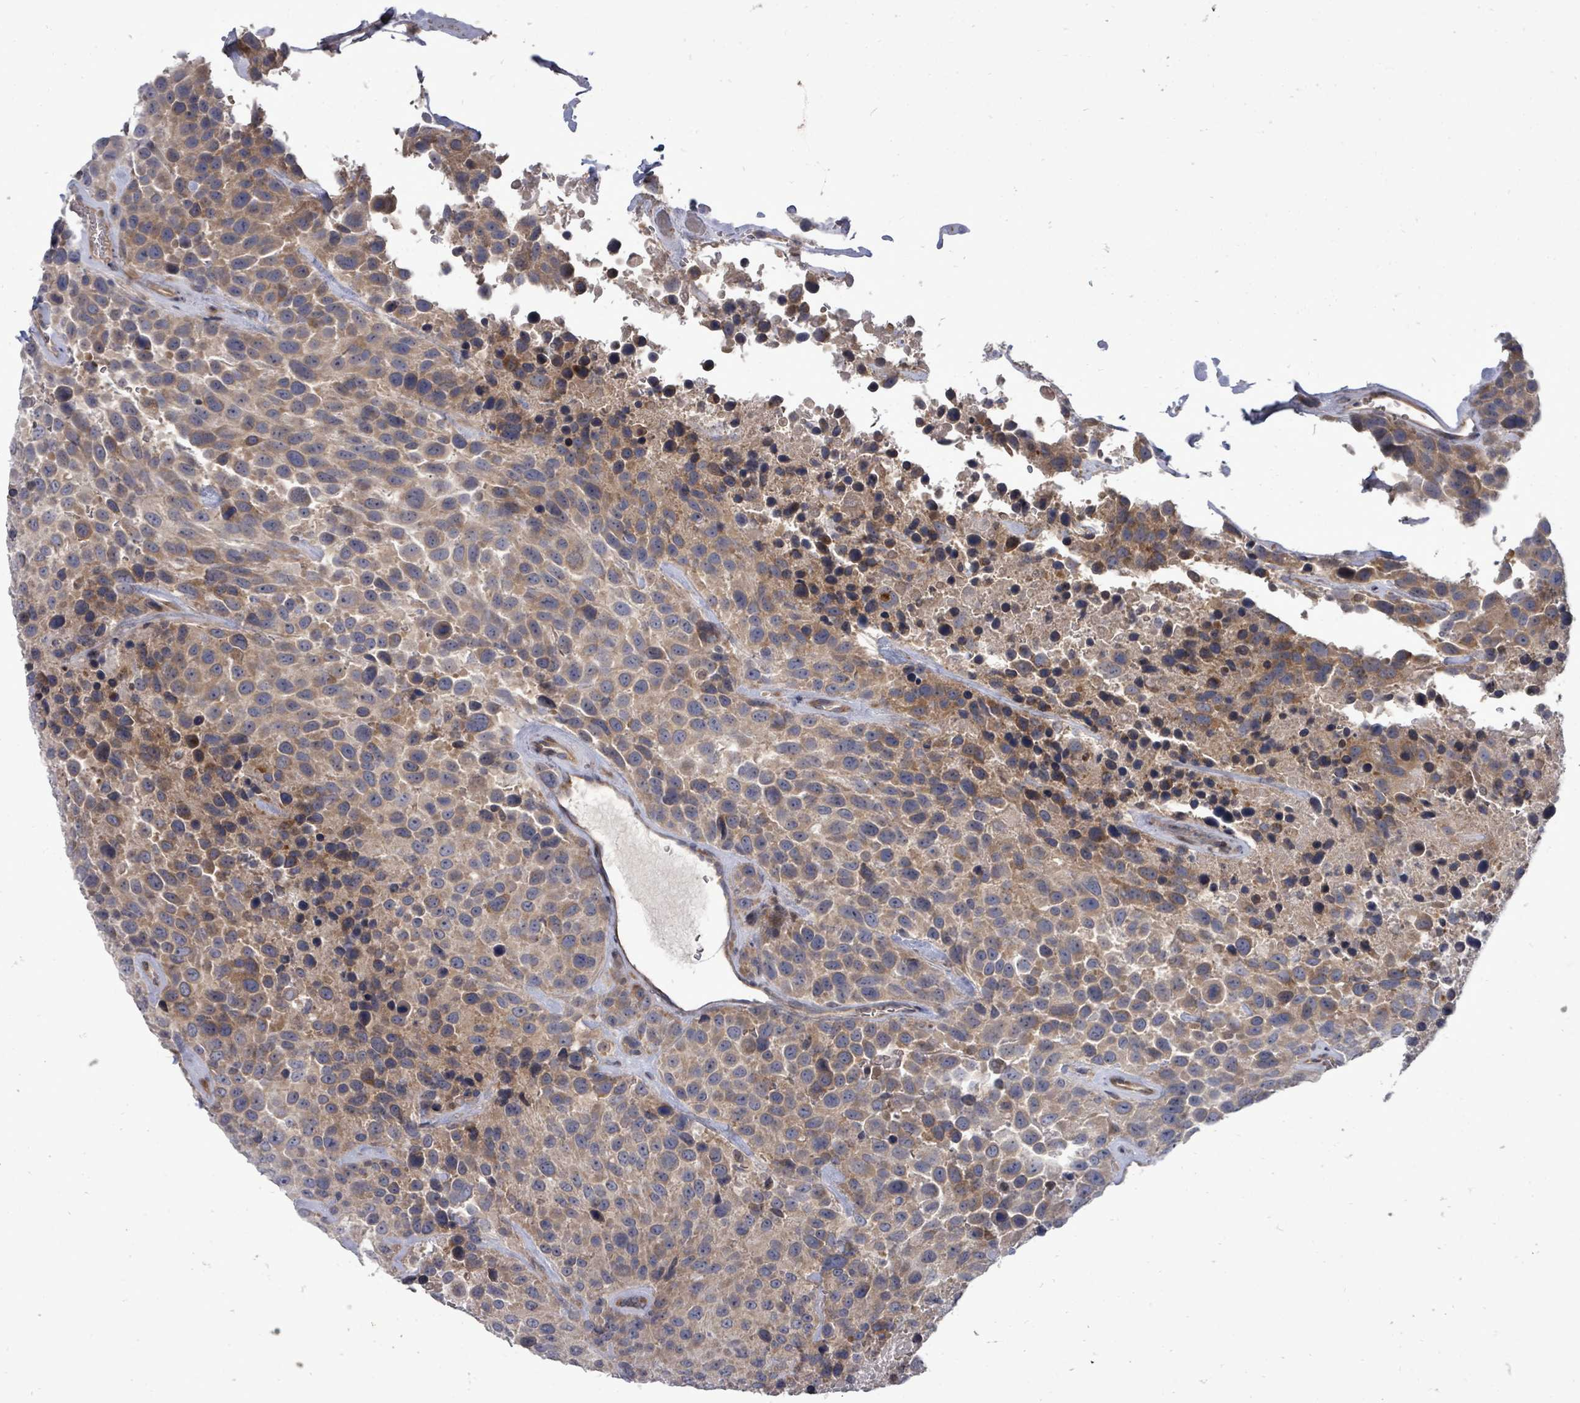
{"staining": {"intensity": "moderate", "quantity": "25%-75%", "location": "cytoplasmic/membranous"}, "tissue": "urothelial cancer", "cell_type": "Tumor cells", "image_type": "cancer", "snomed": [{"axis": "morphology", "description": "Urothelial carcinoma, High grade"}, {"axis": "topography", "description": "Urinary bladder"}], "caption": "Urothelial cancer stained with a brown dye reveals moderate cytoplasmic/membranous positive staining in approximately 25%-75% of tumor cells.", "gene": "RALGAPB", "patient": {"sex": "female", "age": 70}}